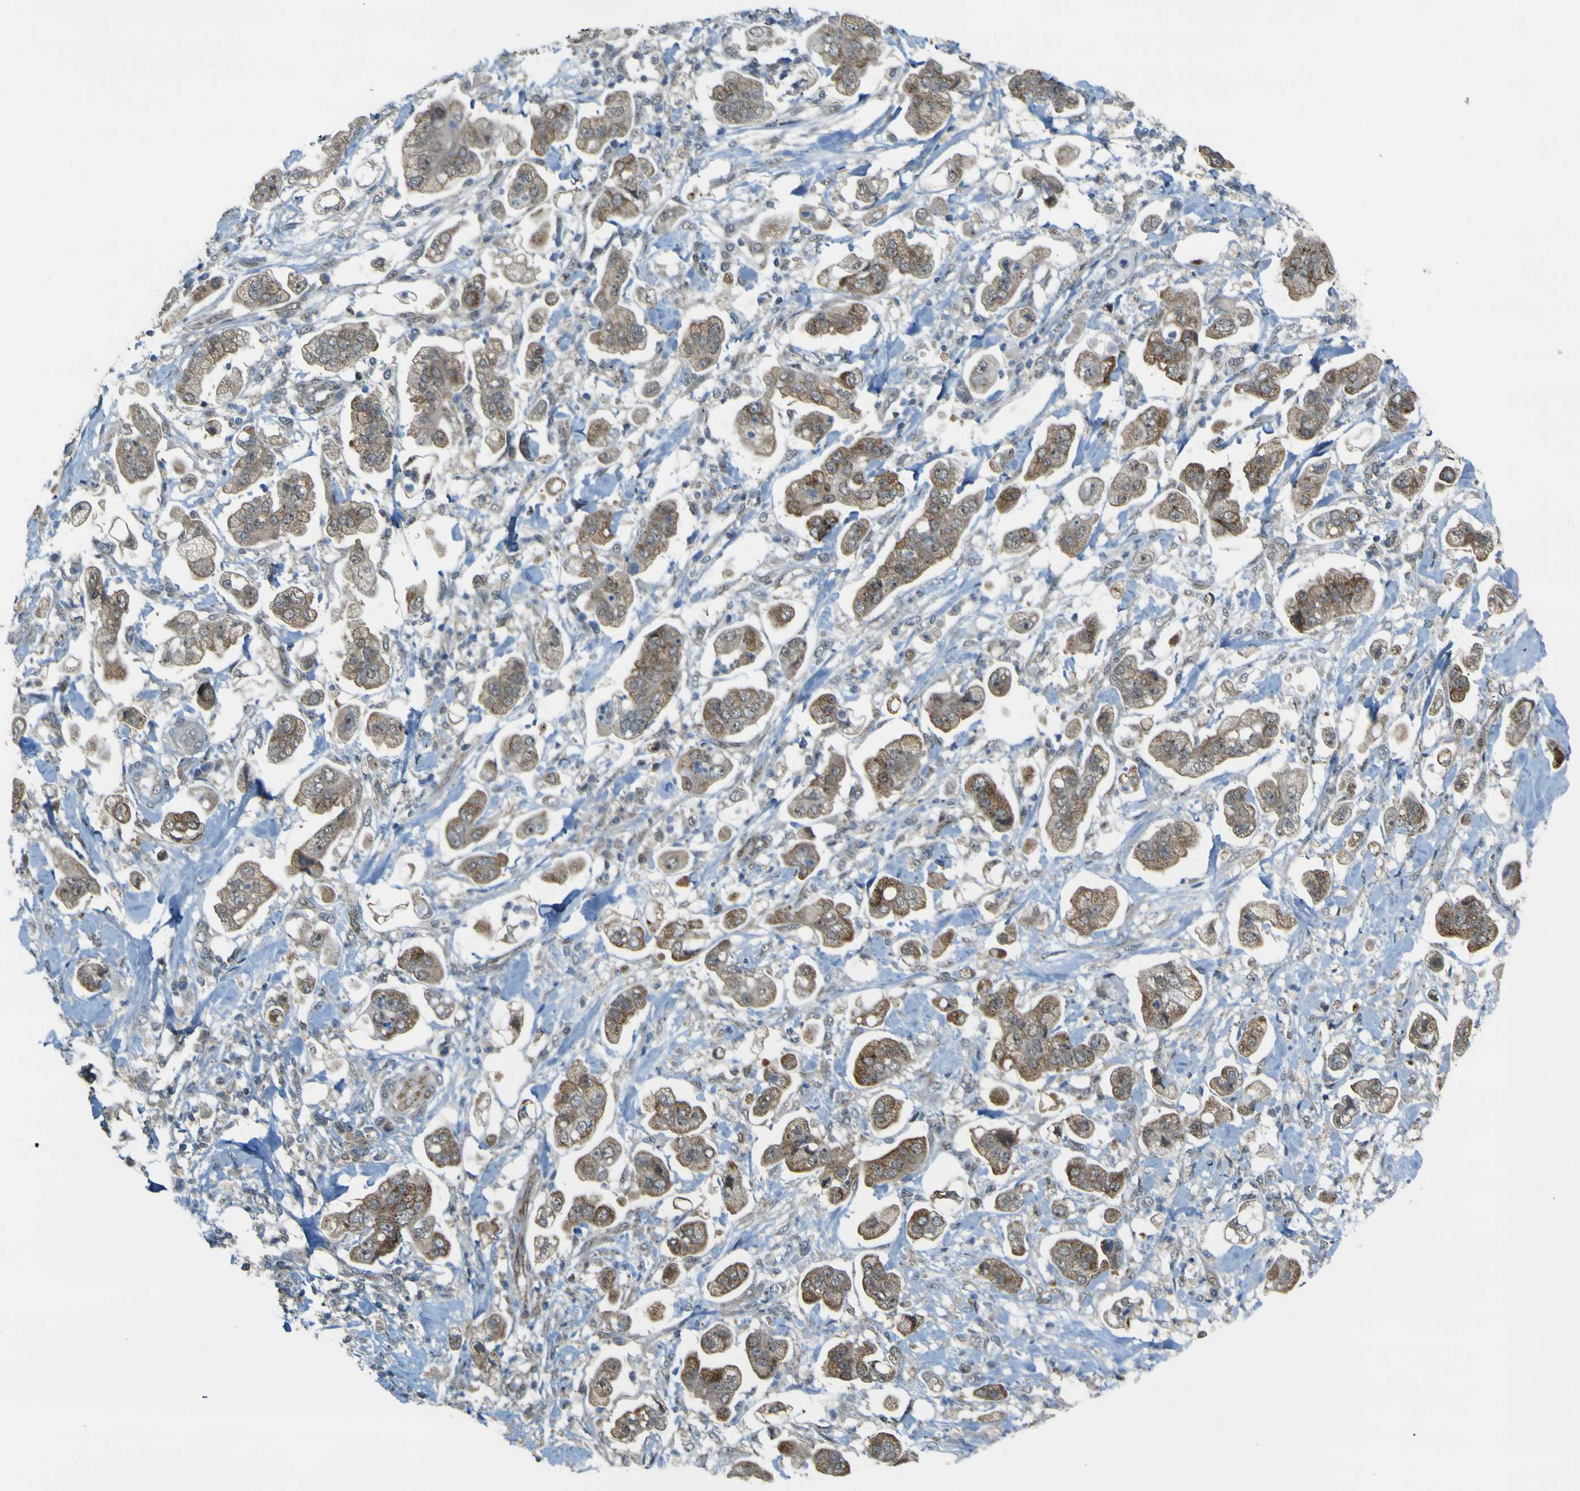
{"staining": {"intensity": "moderate", "quantity": ">75%", "location": "cytoplasmic/membranous"}, "tissue": "stomach cancer", "cell_type": "Tumor cells", "image_type": "cancer", "snomed": [{"axis": "morphology", "description": "Adenocarcinoma, NOS"}, {"axis": "topography", "description": "Stomach"}], "caption": "Immunohistochemistry (IHC) photomicrograph of stomach adenocarcinoma stained for a protein (brown), which reveals medium levels of moderate cytoplasmic/membranous staining in about >75% of tumor cells.", "gene": "ACBD5", "patient": {"sex": "male", "age": 62}}